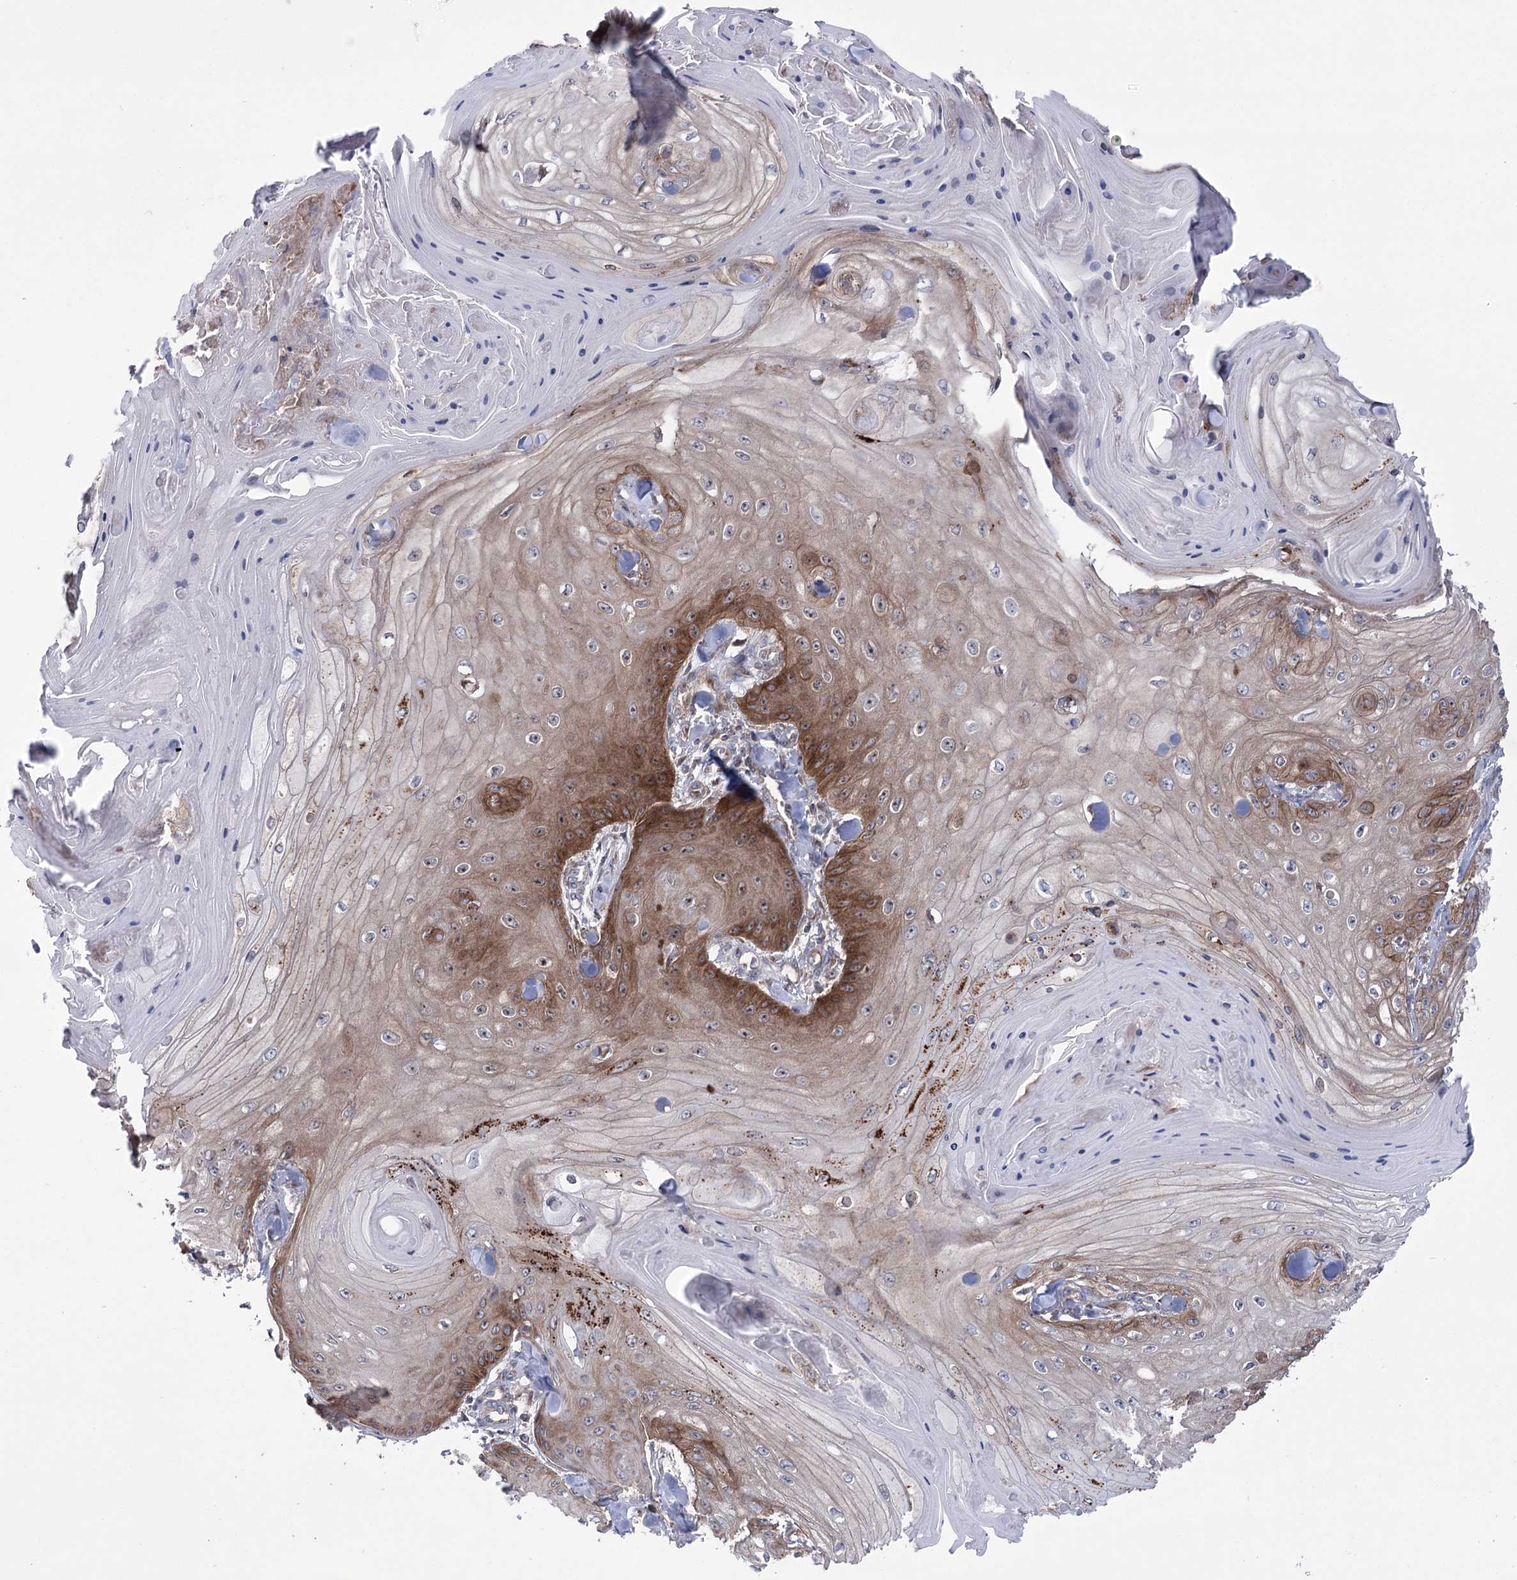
{"staining": {"intensity": "moderate", "quantity": ">75%", "location": "cytoplasmic/membranous"}, "tissue": "skin cancer", "cell_type": "Tumor cells", "image_type": "cancer", "snomed": [{"axis": "morphology", "description": "Squamous cell carcinoma, NOS"}, {"axis": "topography", "description": "Skin"}], "caption": "A high-resolution micrograph shows immunohistochemistry staining of skin cancer, which displays moderate cytoplasmic/membranous expression in approximately >75% of tumor cells. The protein of interest is stained brown, and the nuclei are stained in blue (DAB (3,3'-diaminobenzidine) IHC with brightfield microscopy, high magnification).", "gene": "ZNF622", "patient": {"sex": "male", "age": 74}}